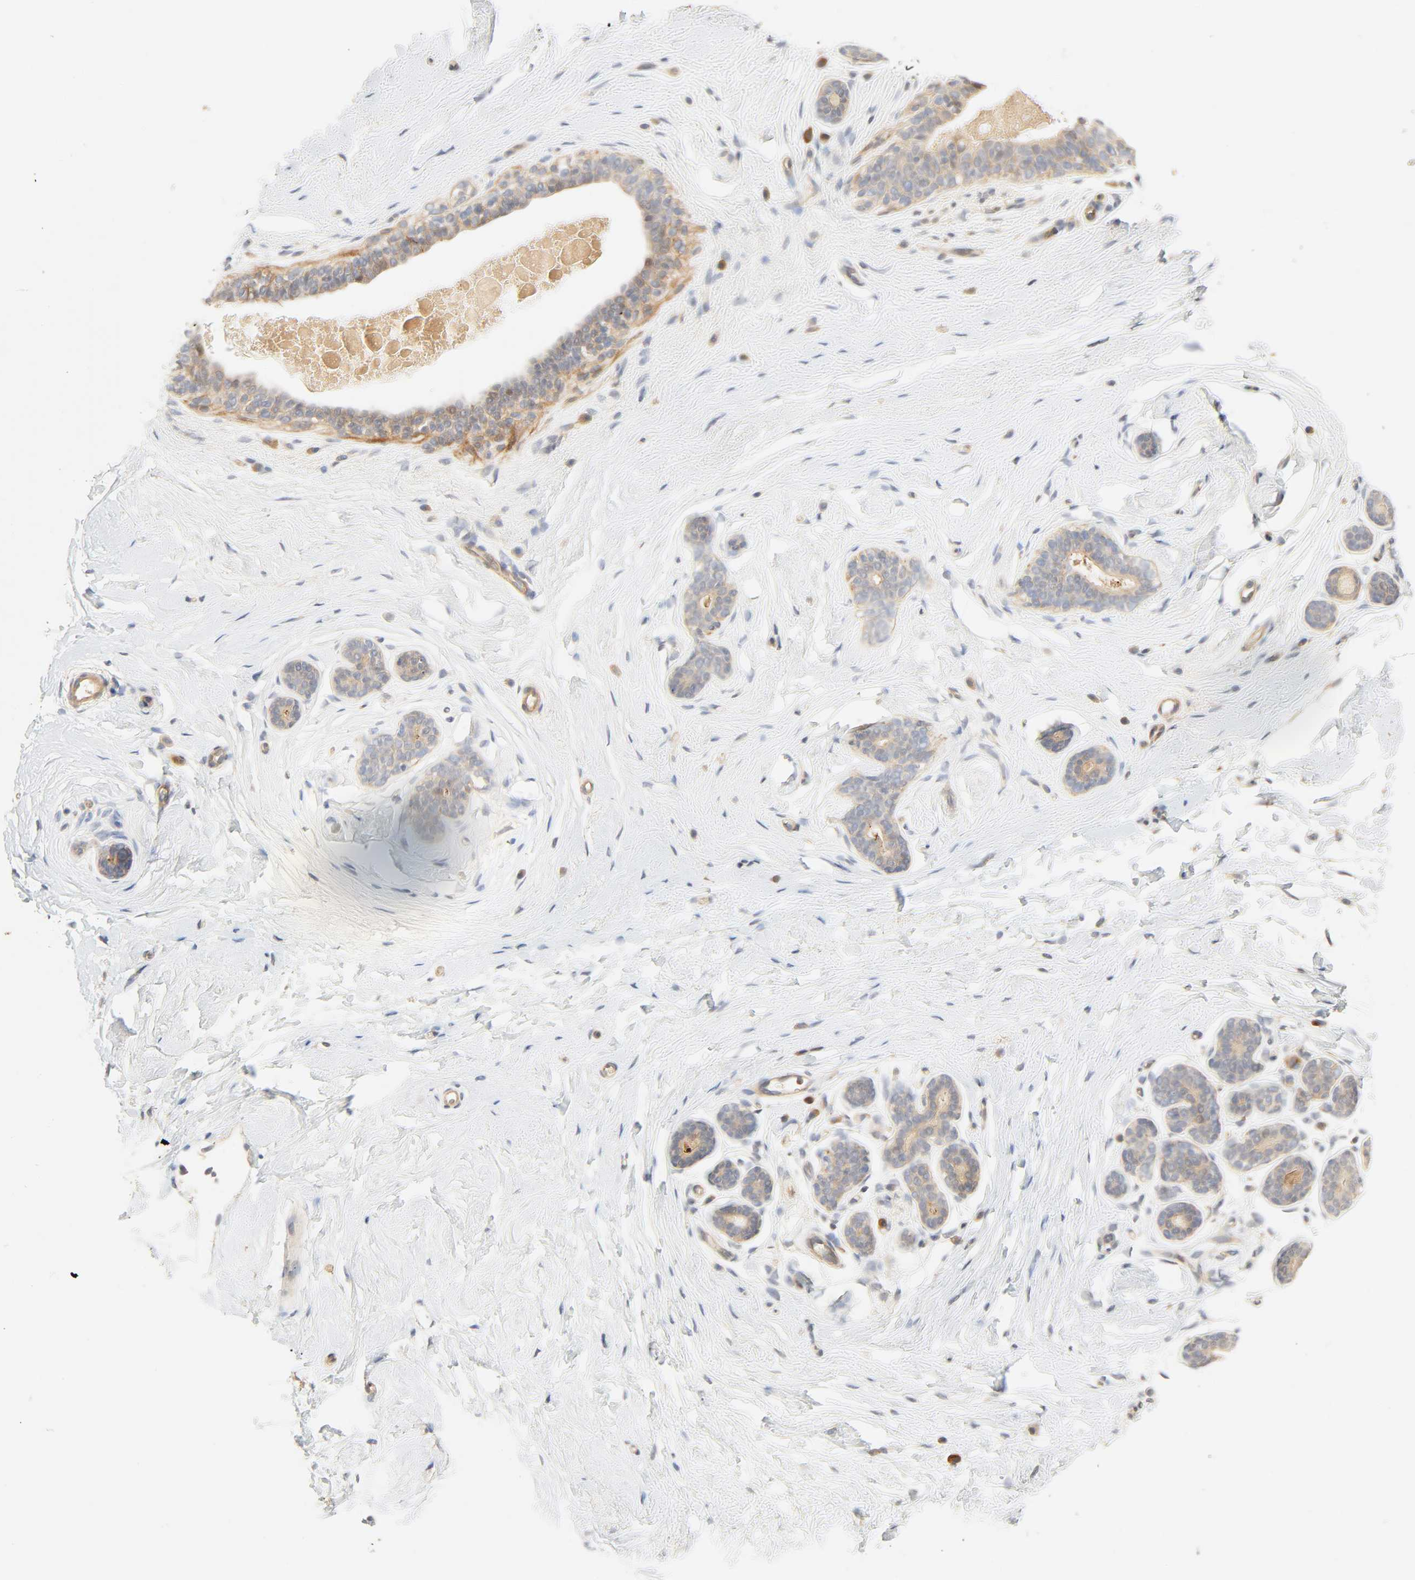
{"staining": {"intensity": "negative", "quantity": "none", "location": "none"}, "tissue": "breast", "cell_type": "Adipocytes", "image_type": "normal", "snomed": [{"axis": "morphology", "description": "Normal tissue, NOS"}, {"axis": "topography", "description": "Breast"}], "caption": "The histopathology image exhibits no significant expression in adipocytes of breast. The staining is performed using DAB brown chromogen with nuclei counter-stained in using hematoxylin.", "gene": "CACNA1G", "patient": {"sex": "female", "age": 52}}